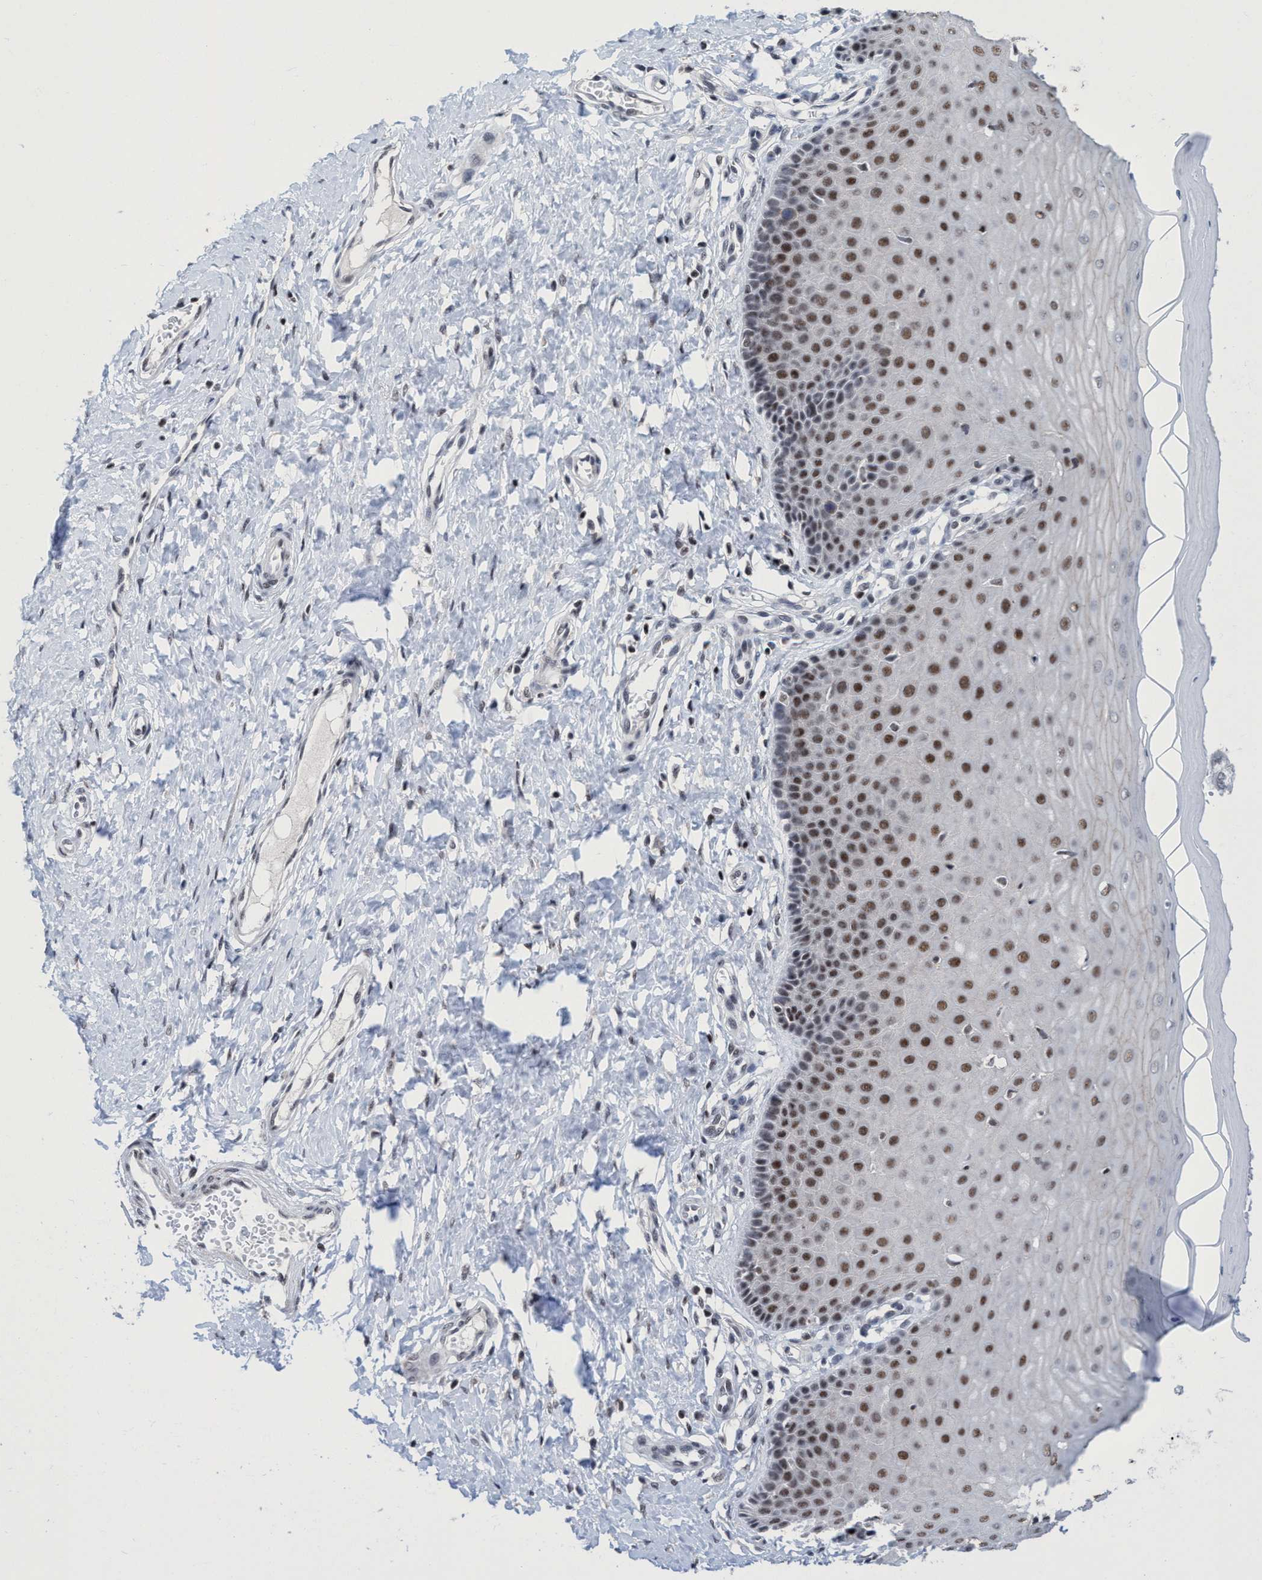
{"staining": {"intensity": "moderate", "quantity": ">75%", "location": "nuclear"}, "tissue": "cervix", "cell_type": "Glandular cells", "image_type": "normal", "snomed": [{"axis": "morphology", "description": "Normal tissue, NOS"}, {"axis": "topography", "description": "Cervix"}], "caption": "Immunohistochemical staining of benign cervix demonstrates moderate nuclear protein positivity in about >75% of glandular cells.", "gene": "C9orf78", "patient": {"sex": "female", "age": 55}}